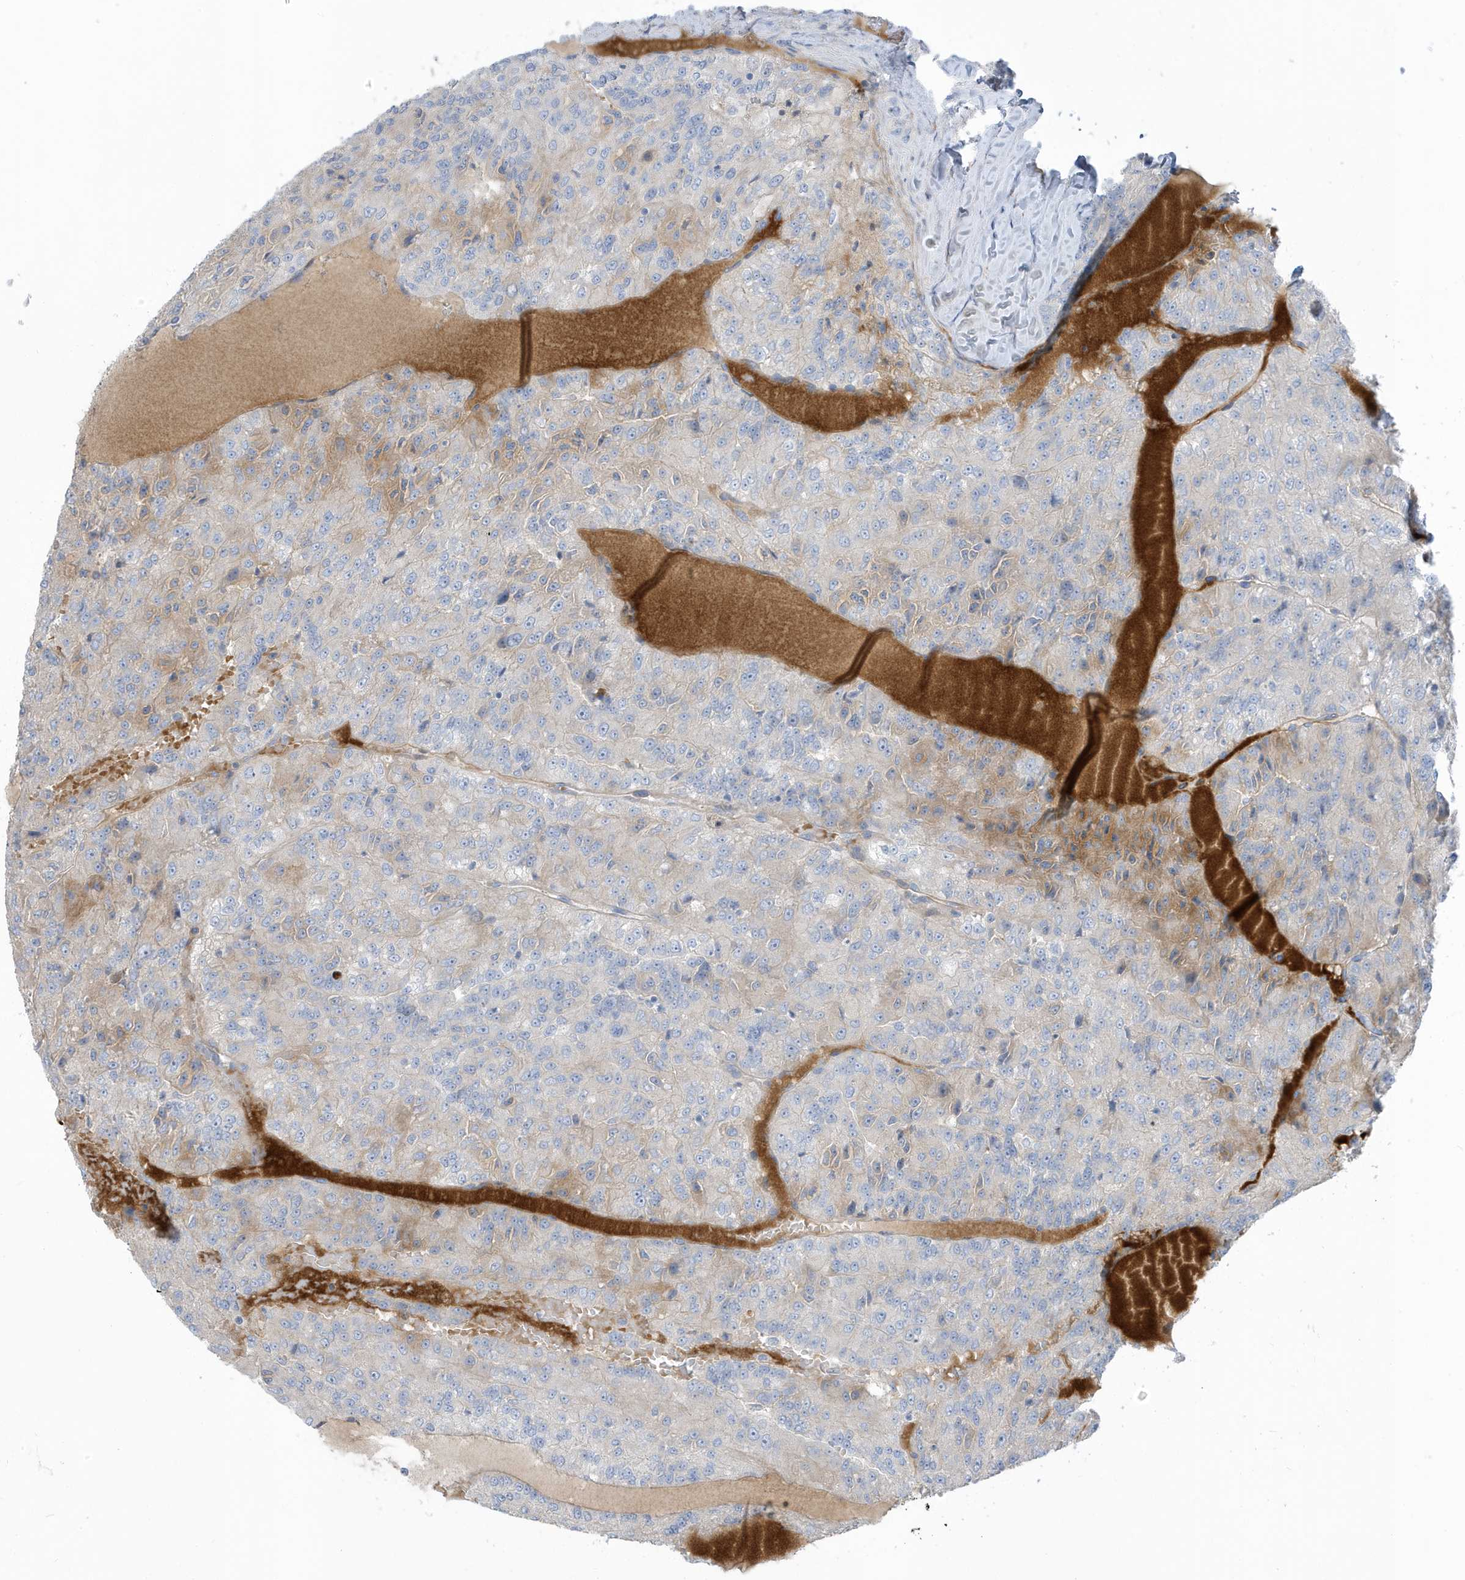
{"staining": {"intensity": "negative", "quantity": "none", "location": "none"}, "tissue": "renal cancer", "cell_type": "Tumor cells", "image_type": "cancer", "snomed": [{"axis": "morphology", "description": "Adenocarcinoma, NOS"}, {"axis": "topography", "description": "Kidney"}], "caption": "Histopathology image shows no protein staining in tumor cells of renal cancer tissue.", "gene": "ATP13A5", "patient": {"sex": "female", "age": 63}}